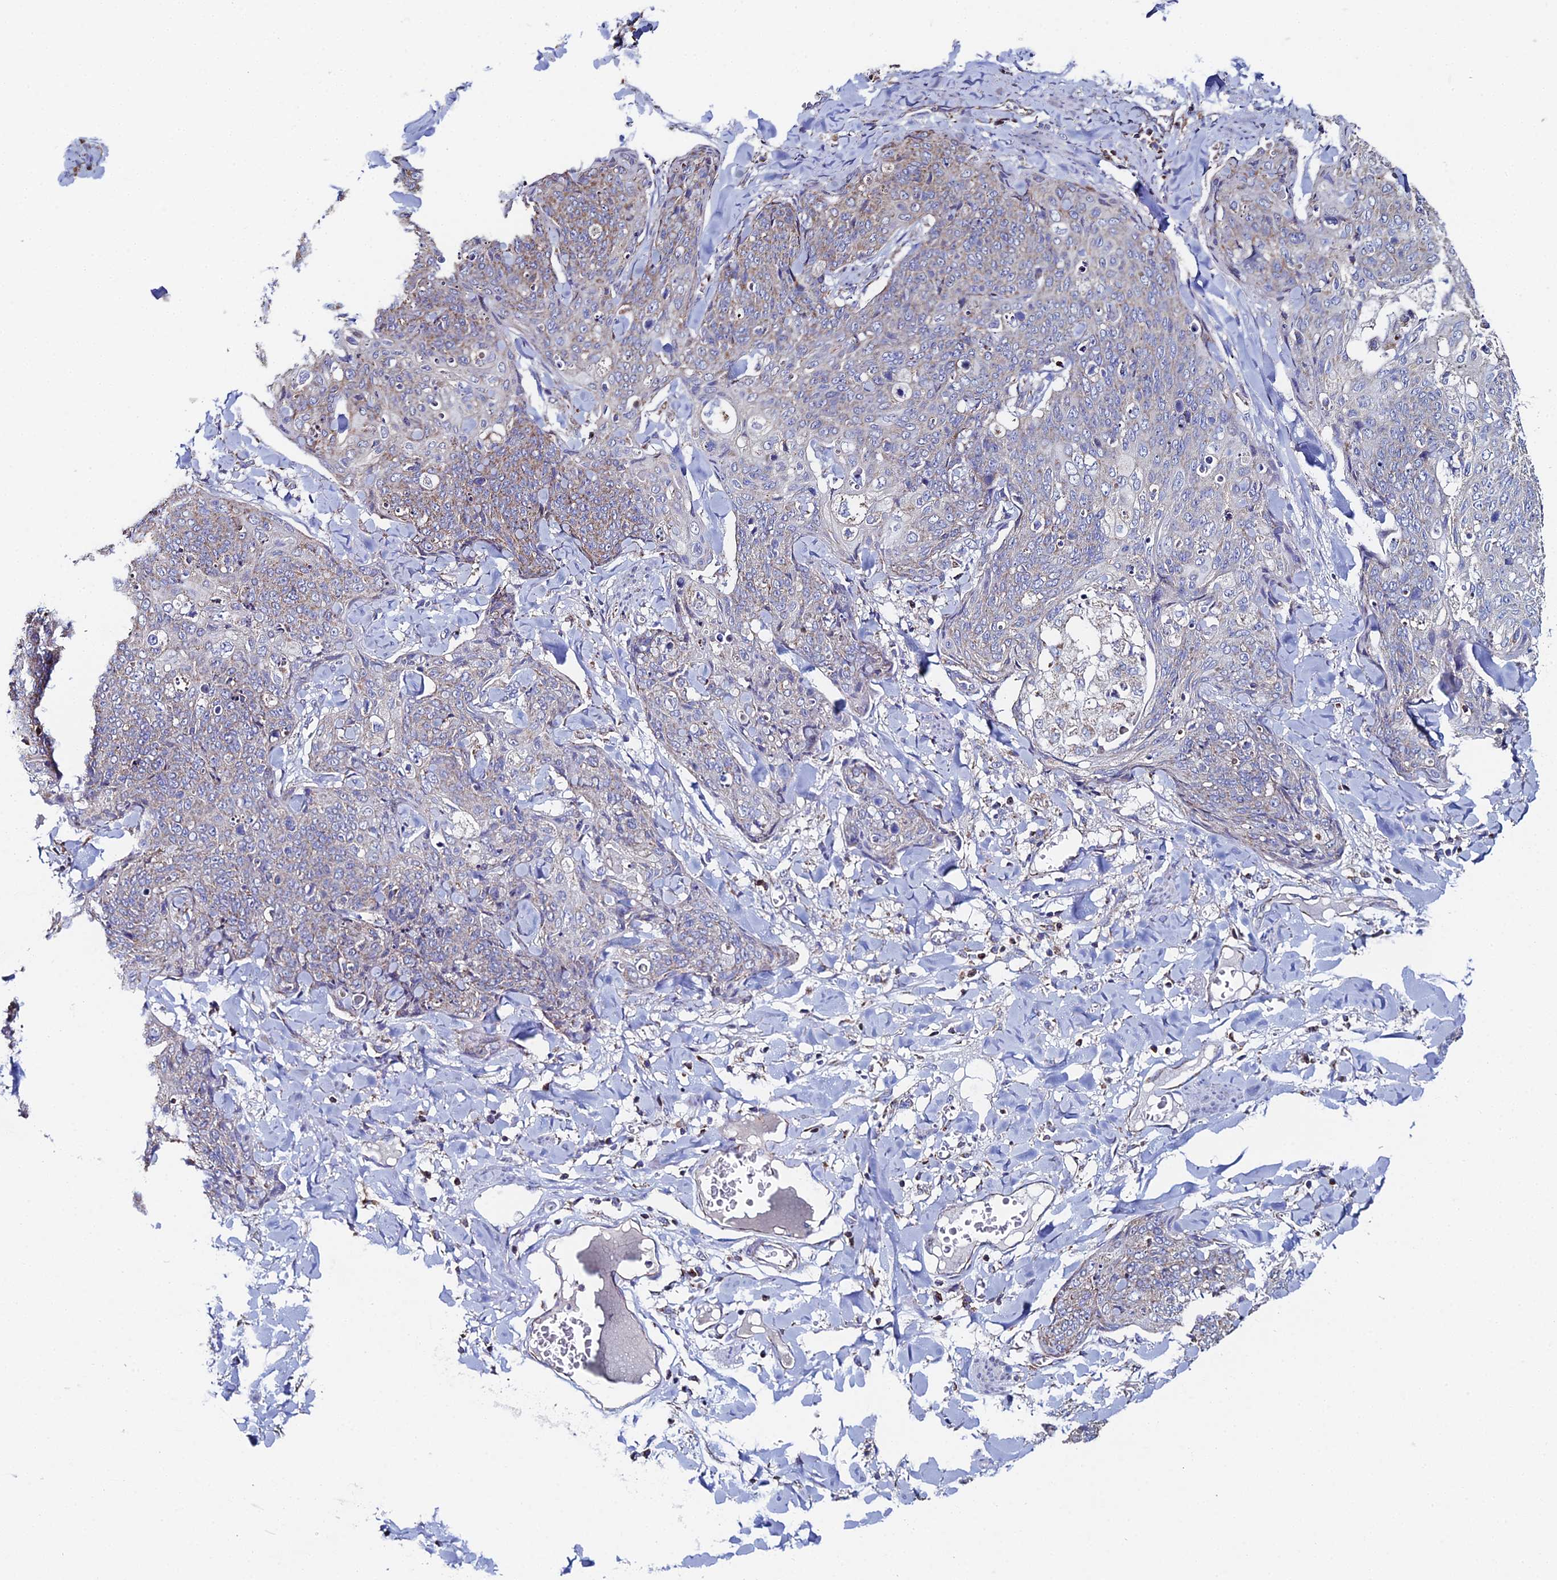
{"staining": {"intensity": "weak", "quantity": "25%-75%", "location": "cytoplasmic/membranous"}, "tissue": "skin cancer", "cell_type": "Tumor cells", "image_type": "cancer", "snomed": [{"axis": "morphology", "description": "Squamous cell carcinoma, NOS"}, {"axis": "topography", "description": "Skin"}, {"axis": "topography", "description": "Vulva"}], "caption": "Immunohistochemical staining of human squamous cell carcinoma (skin) displays low levels of weak cytoplasmic/membranous staining in approximately 25%-75% of tumor cells.", "gene": "SPOCK2", "patient": {"sex": "female", "age": 85}}